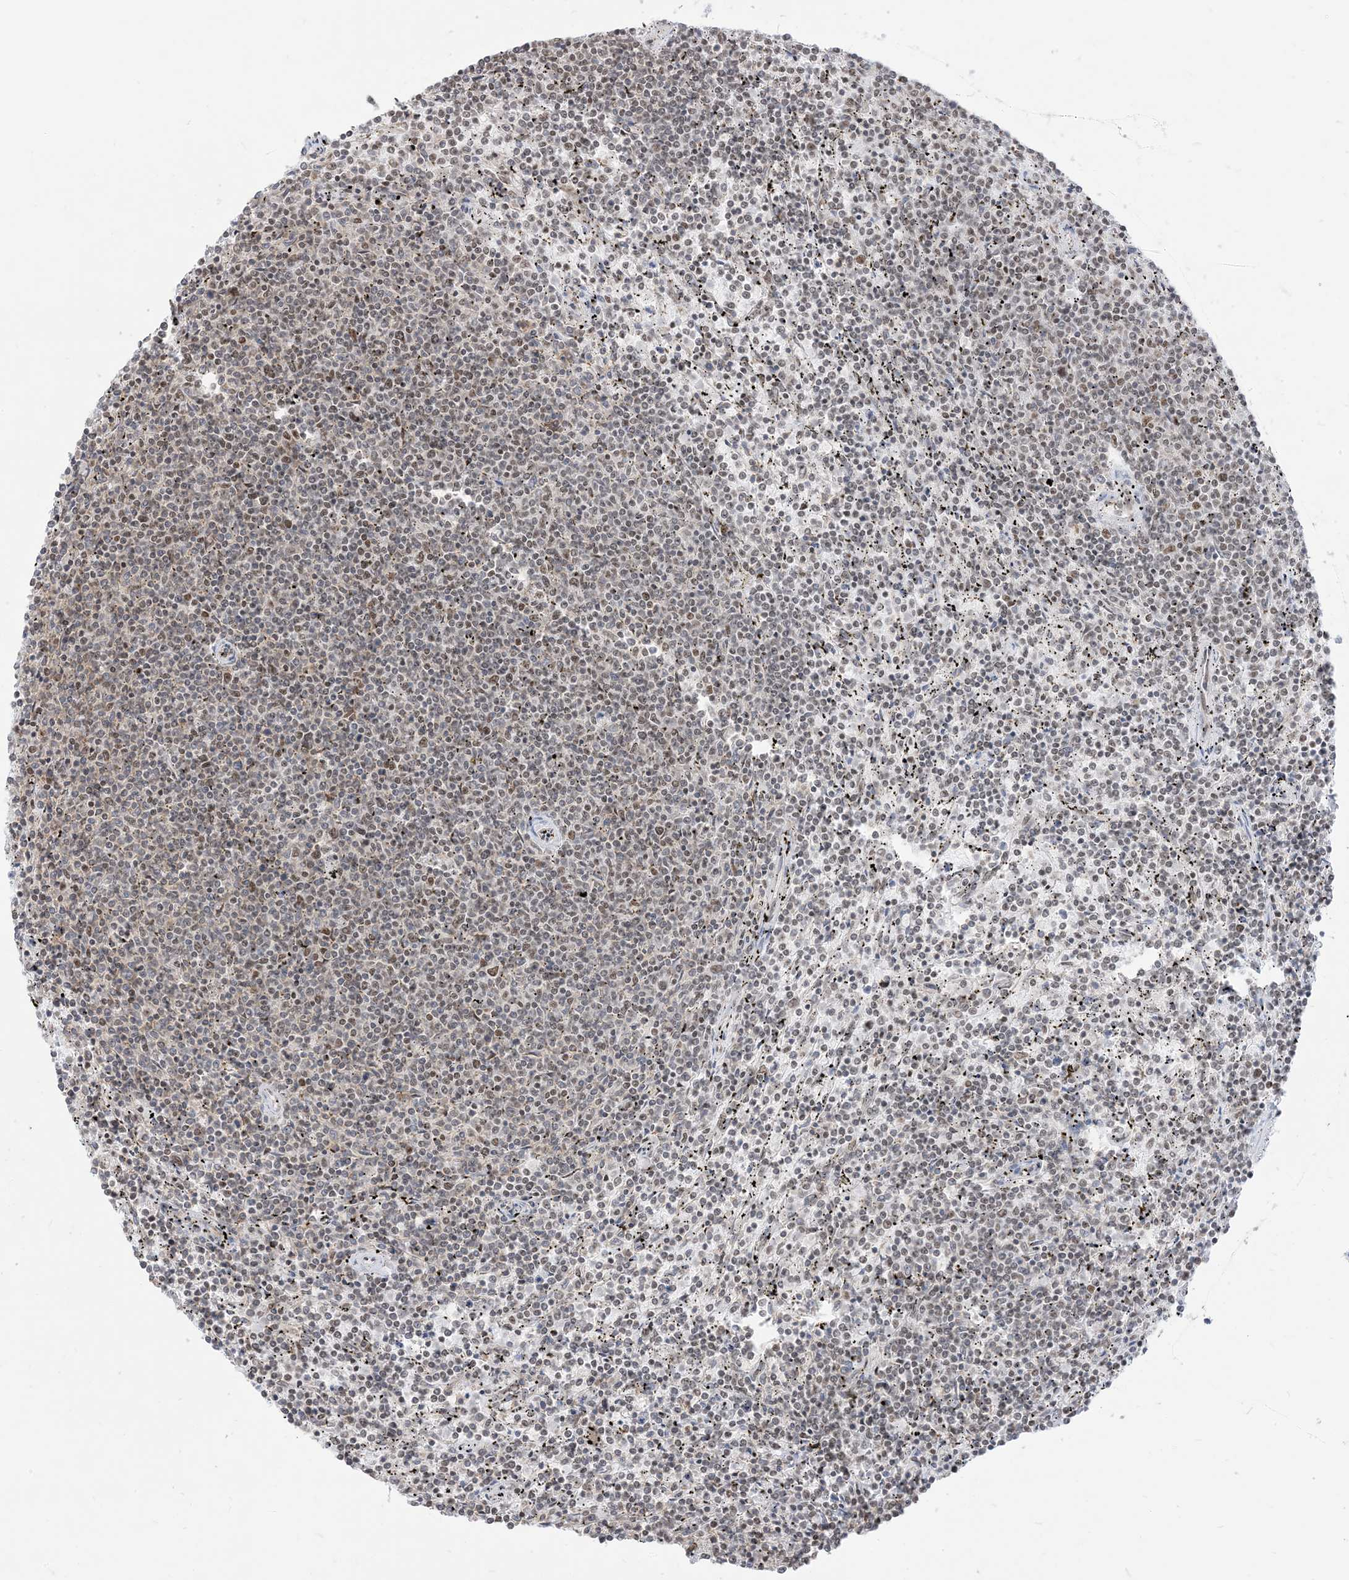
{"staining": {"intensity": "weak", "quantity": "25%-75%", "location": "nuclear"}, "tissue": "lymphoma", "cell_type": "Tumor cells", "image_type": "cancer", "snomed": [{"axis": "morphology", "description": "Malignant lymphoma, non-Hodgkin's type, Low grade"}, {"axis": "topography", "description": "Spleen"}], "caption": "This is an image of IHC staining of low-grade malignant lymphoma, non-Hodgkin's type, which shows weak positivity in the nuclear of tumor cells.", "gene": "ARGLU1", "patient": {"sex": "female", "age": 50}}